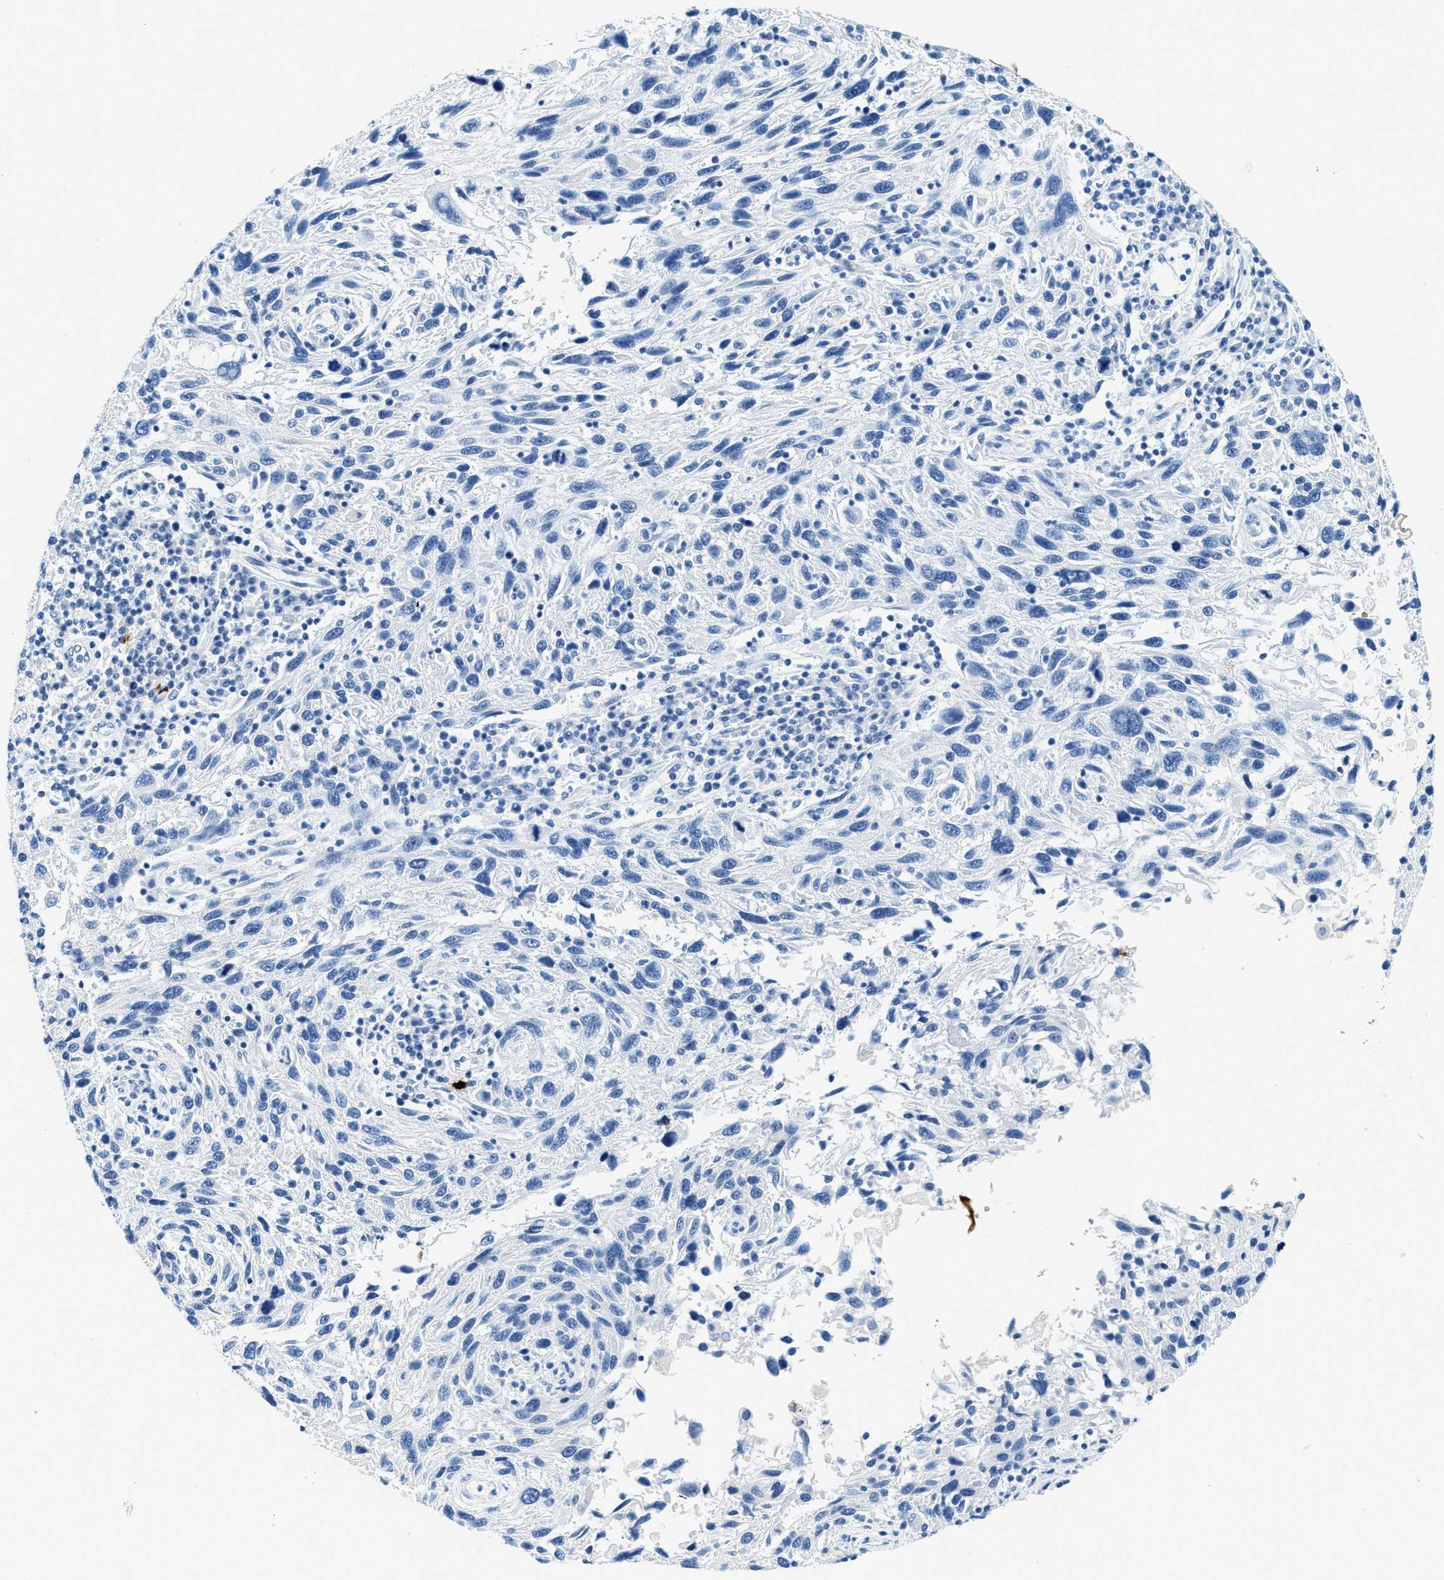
{"staining": {"intensity": "negative", "quantity": "none", "location": "none"}, "tissue": "melanoma", "cell_type": "Tumor cells", "image_type": "cancer", "snomed": [{"axis": "morphology", "description": "Malignant melanoma, NOS"}, {"axis": "topography", "description": "Skin"}], "caption": "The micrograph displays no staining of tumor cells in melanoma. (DAB immunohistochemistry, high magnification).", "gene": "TPSAB1", "patient": {"sex": "male", "age": 53}}